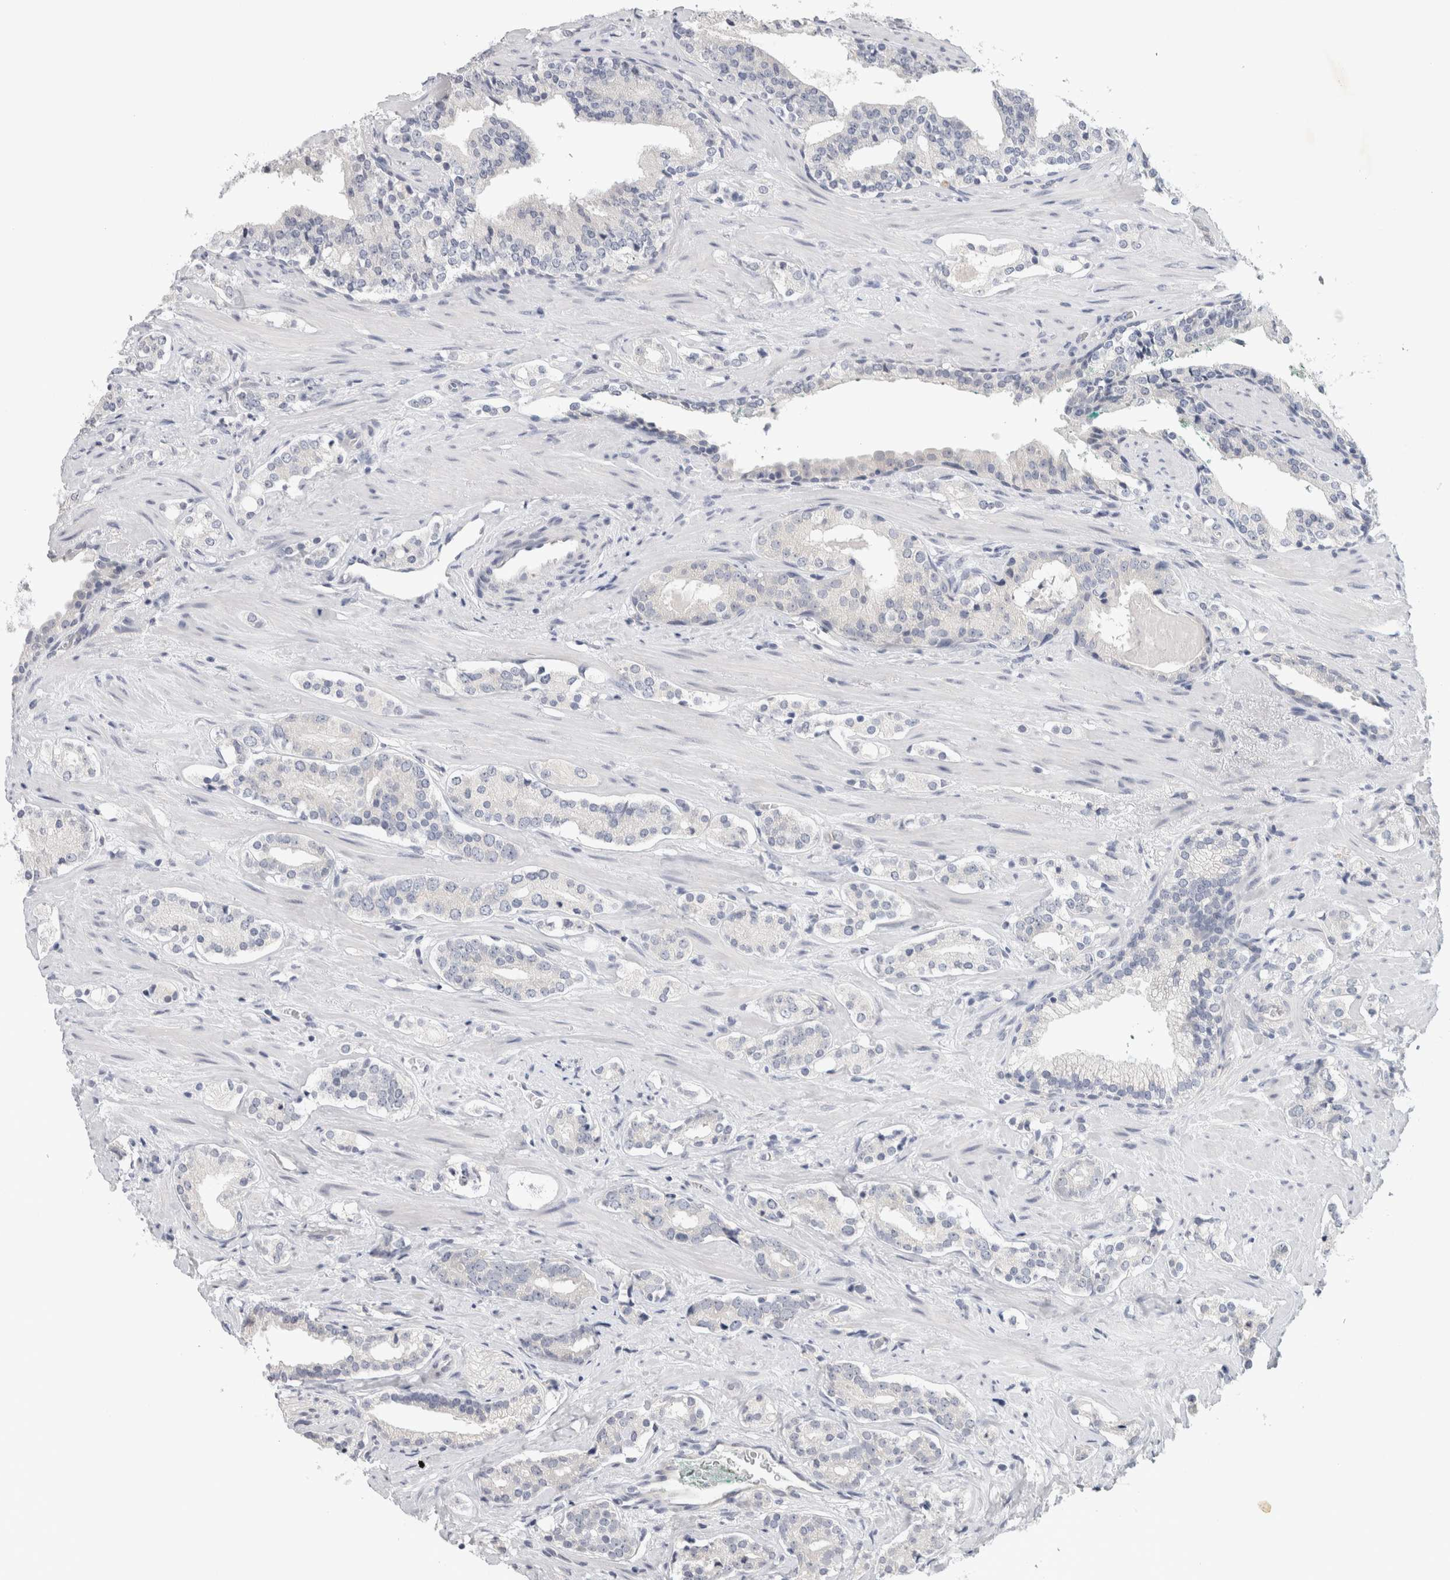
{"staining": {"intensity": "negative", "quantity": "none", "location": "none"}, "tissue": "prostate cancer", "cell_type": "Tumor cells", "image_type": "cancer", "snomed": [{"axis": "morphology", "description": "Adenocarcinoma, High grade"}, {"axis": "topography", "description": "Prostate"}], "caption": "Immunohistochemical staining of prostate cancer (high-grade adenocarcinoma) shows no significant expression in tumor cells.", "gene": "TONSL", "patient": {"sex": "male", "age": 71}}